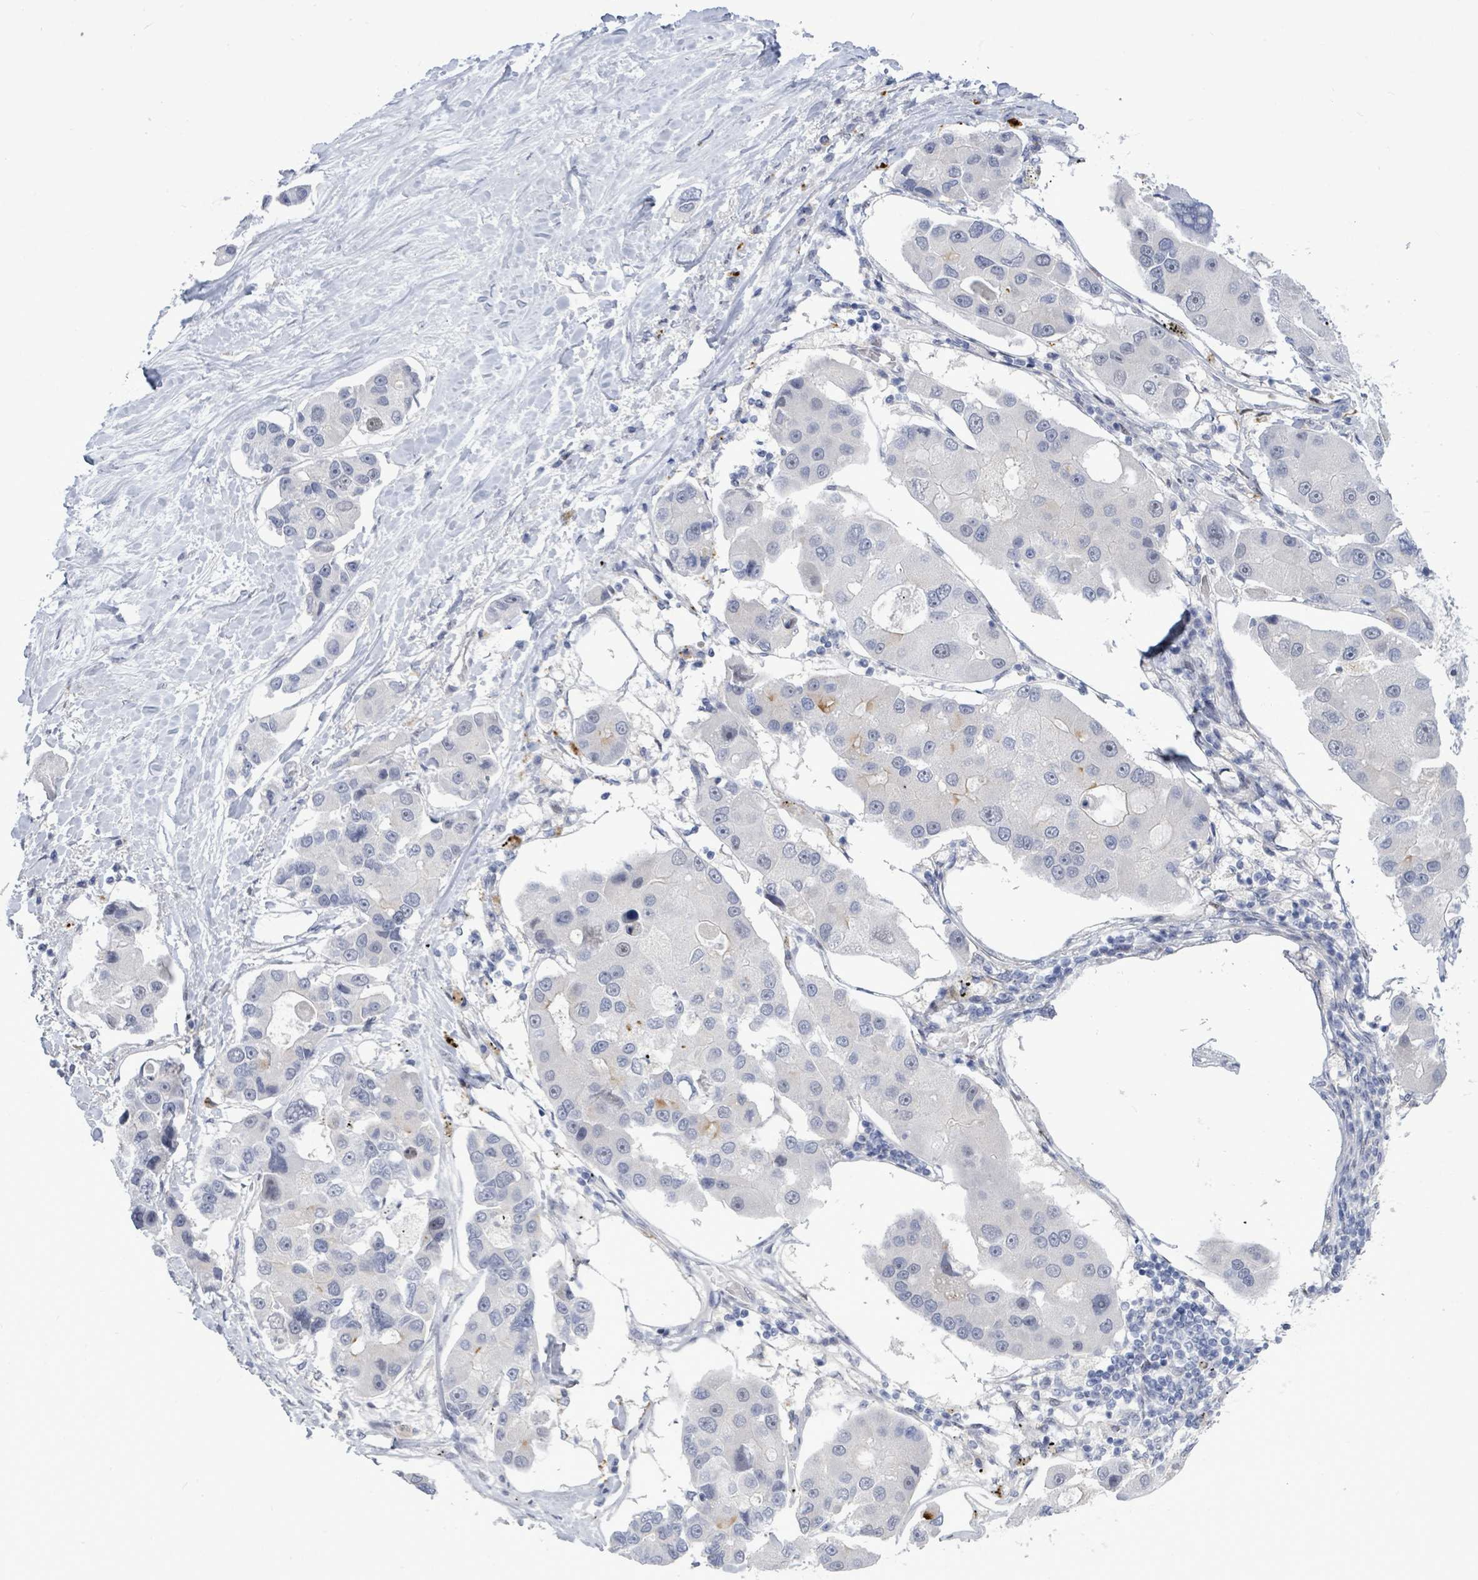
{"staining": {"intensity": "negative", "quantity": "none", "location": "none"}, "tissue": "lung cancer", "cell_type": "Tumor cells", "image_type": "cancer", "snomed": [{"axis": "morphology", "description": "Adenocarcinoma, NOS"}, {"axis": "topography", "description": "Lung"}], "caption": "Immunohistochemistry (IHC) image of lung adenocarcinoma stained for a protein (brown), which reveals no staining in tumor cells.", "gene": "CT45A5", "patient": {"sex": "female", "age": 54}}